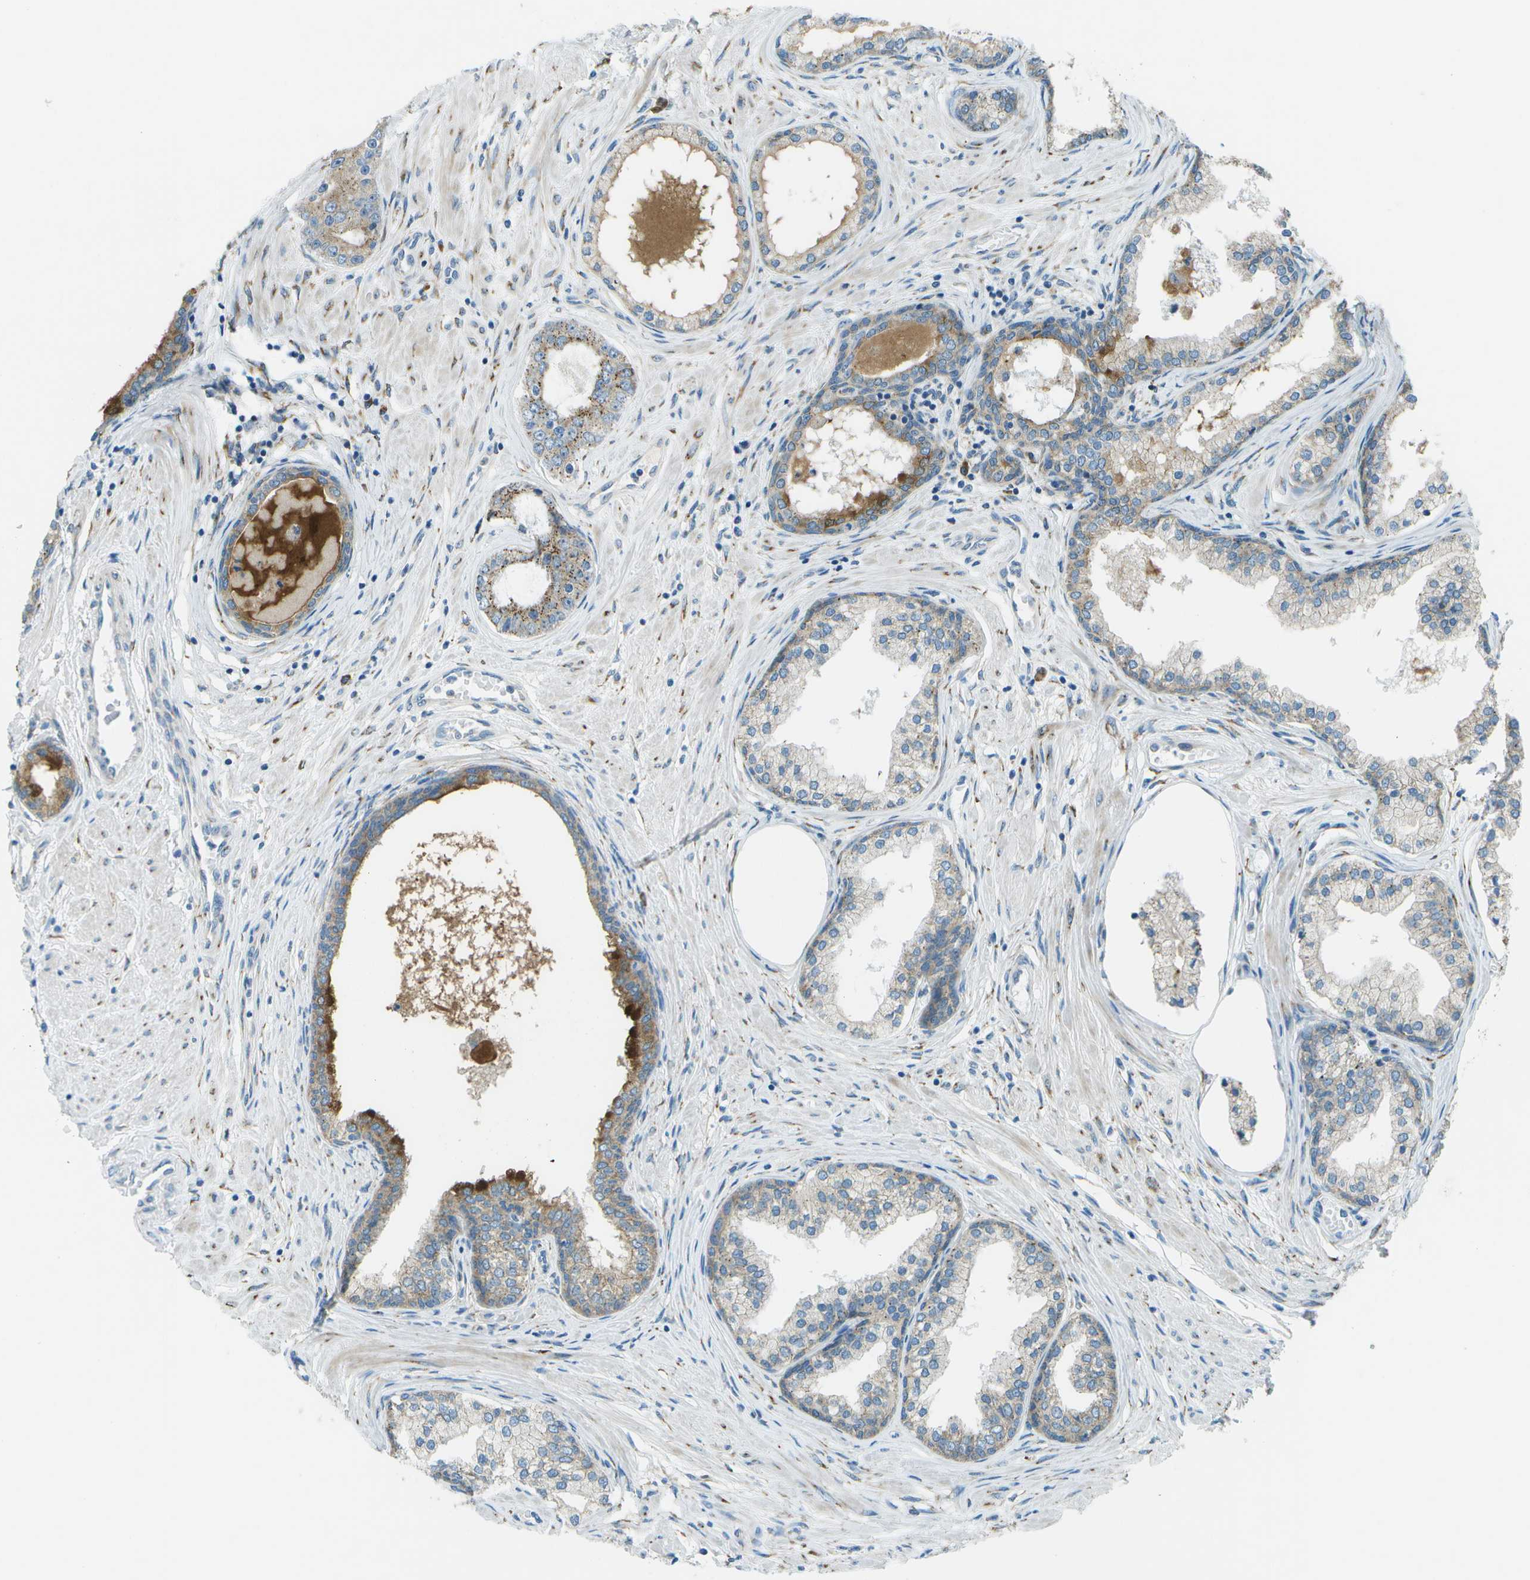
{"staining": {"intensity": "moderate", "quantity": "25%-75%", "location": "cytoplasmic/membranous"}, "tissue": "prostate cancer", "cell_type": "Tumor cells", "image_type": "cancer", "snomed": [{"axis": "morphology", "description": "Adenocarcinoma, Low grade"}, {"axis": "topography", "description": "Prostate"}], "caption": "An image of human adenocarcinoma (low-grade) (prostate) stained for a protein reveals moderate cytoplasmic/membranous brown staining in tumor cells.", "gene": "KCTD3", "patient": {"sex": "male", "age": 63}}